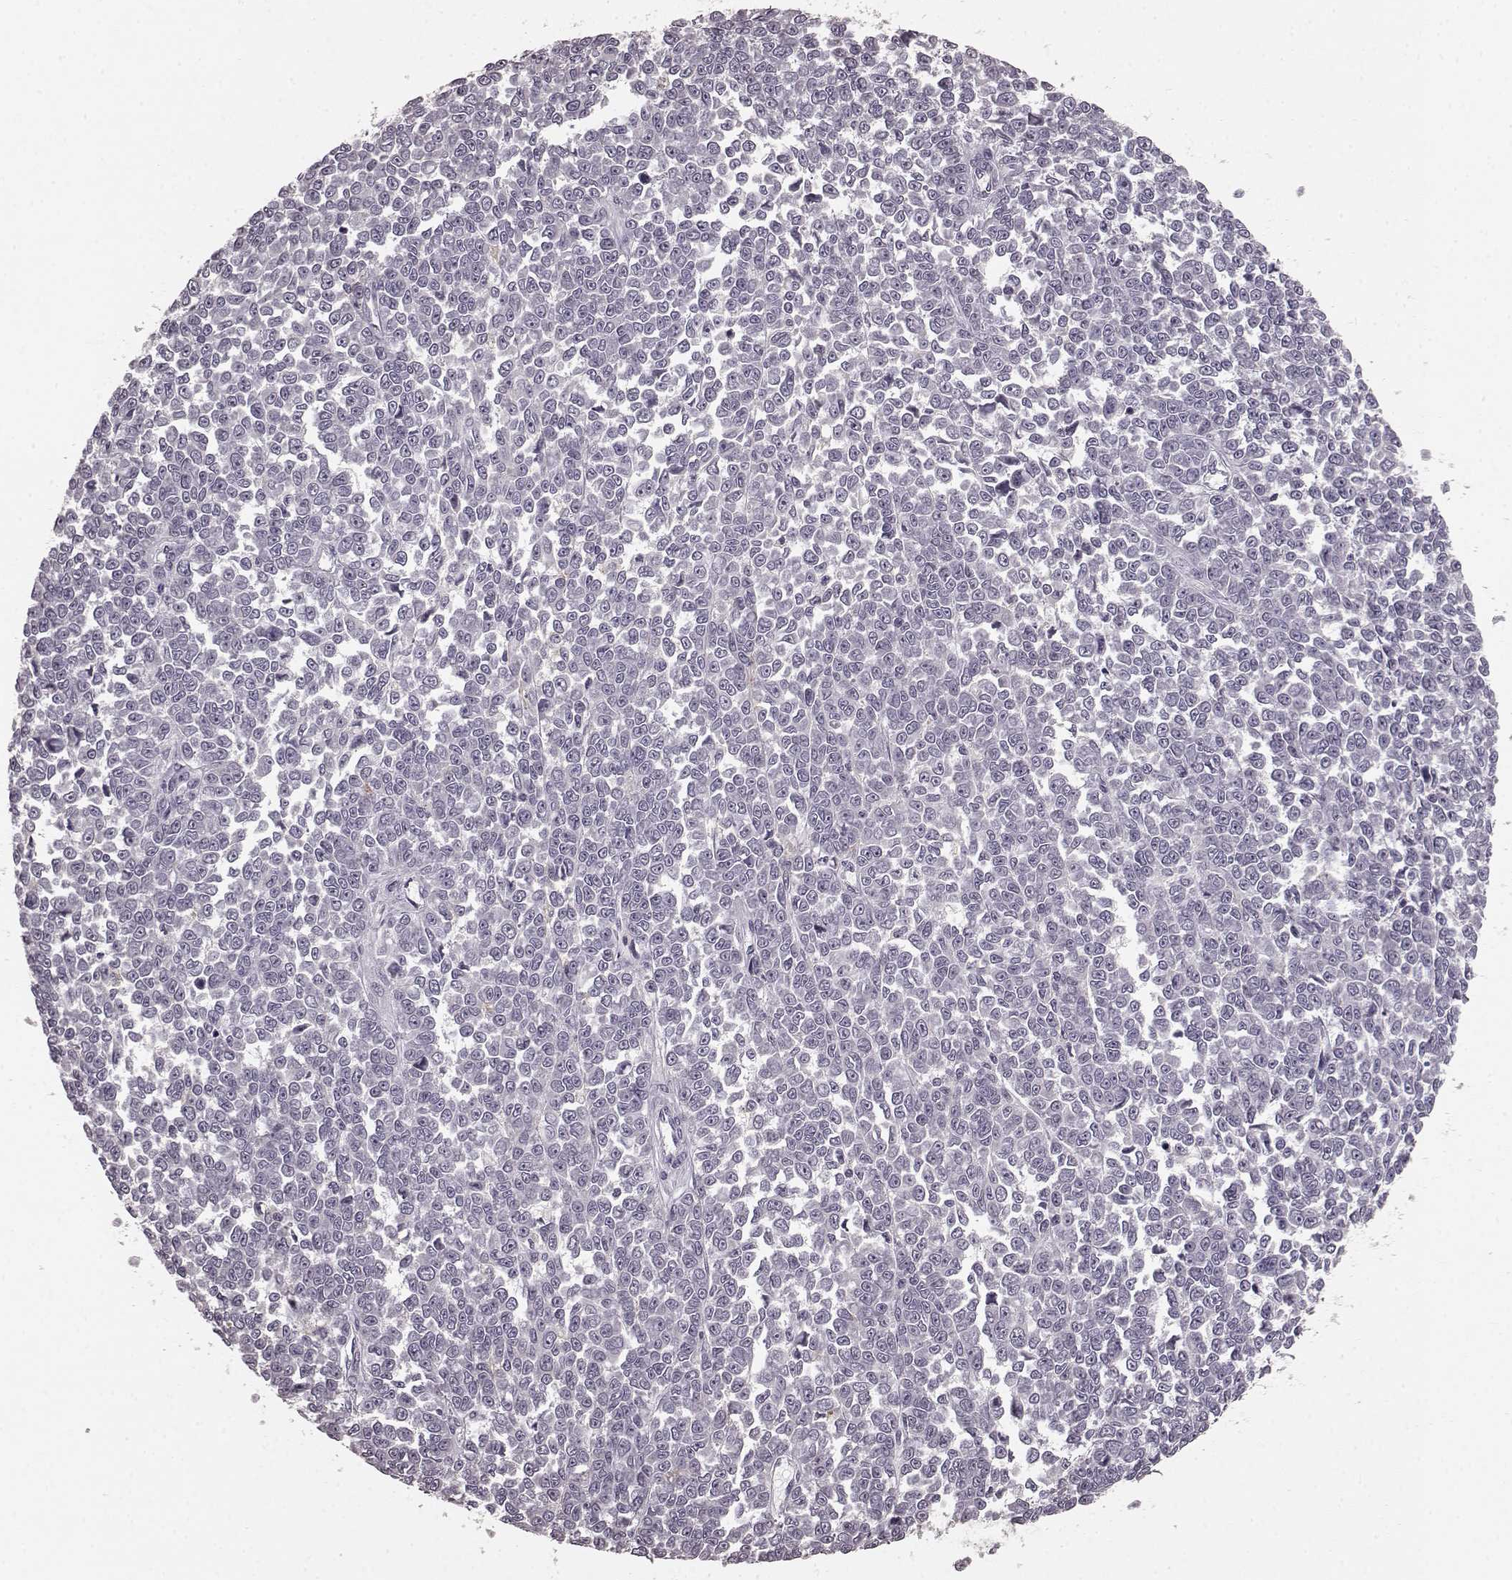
{"staining": {"intensity": "negative", "quantity": "none", "location": "none"}, "tissue": "melanoma", "cell_type": "Tumor cells", "image_type": "cancer", "snomed": [{"axis": "morphology", "description": "Malignant melanoma, NOS"}, {"axis": "topography", "description": "Skin"}], "caption": "This is a micrograph of immunohistochemistry (IHC) staining of malignant melanoma, which shows no expression in tumor cells.", "gene": "CD28", "patient": {"sex": "female", "age": 95}}